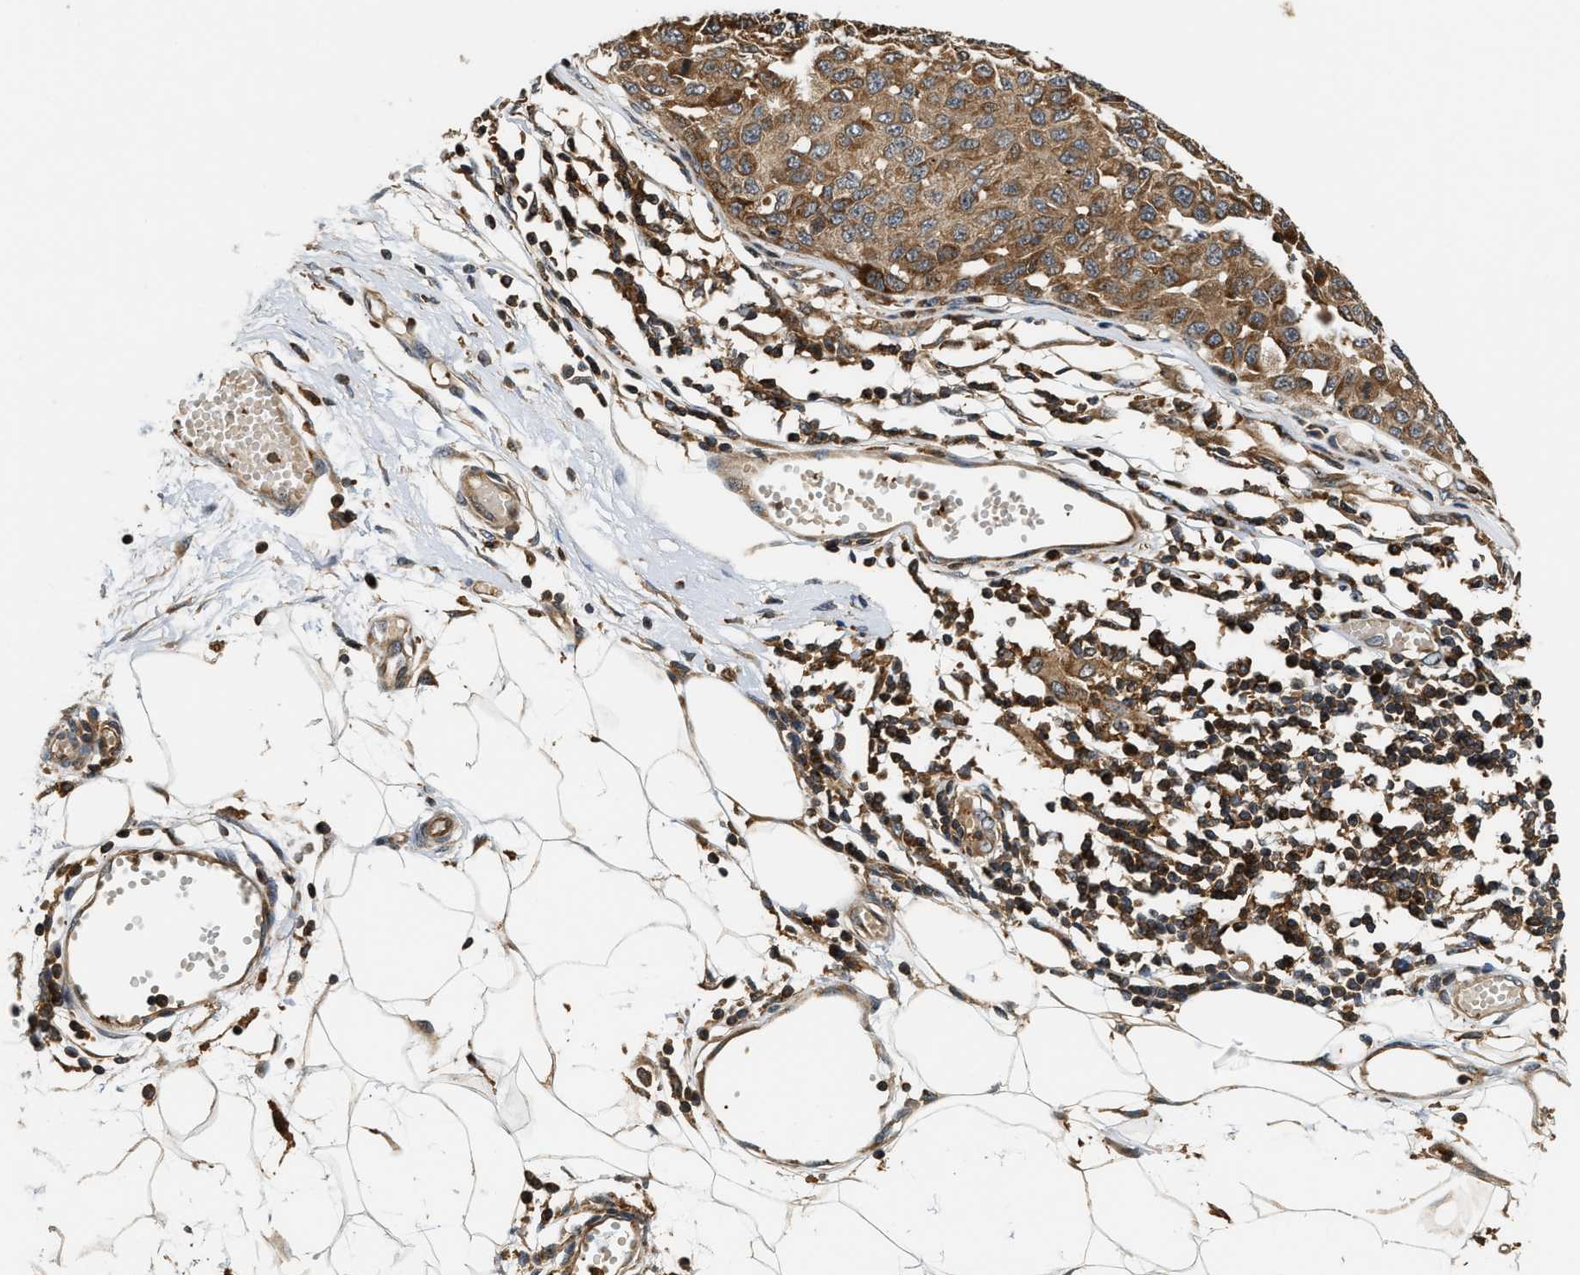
{"staining": {"intensity": "moderate", "quantity": ">75%", "location": "cytoplasmic/membranous"}, "tissue": "melanoma", "cell_type": "Tumor cells", "image_type": "cancer", "snomed": [{"axis": "morphology", "description": "Normal tissue, NOS"}, {"axis": "morphology", "description": "Malignant melanoma, NOS"}, {"axis": "topography", "description": "Skin"}], "caption": "Immunohistochemical staining of melanoma demonstrates moderate cytoplasmic/membranous protein staining in approximately >75% of tumor cells.", "gene": "SNX5", "patient": {"sex": "male", "age": 62}}